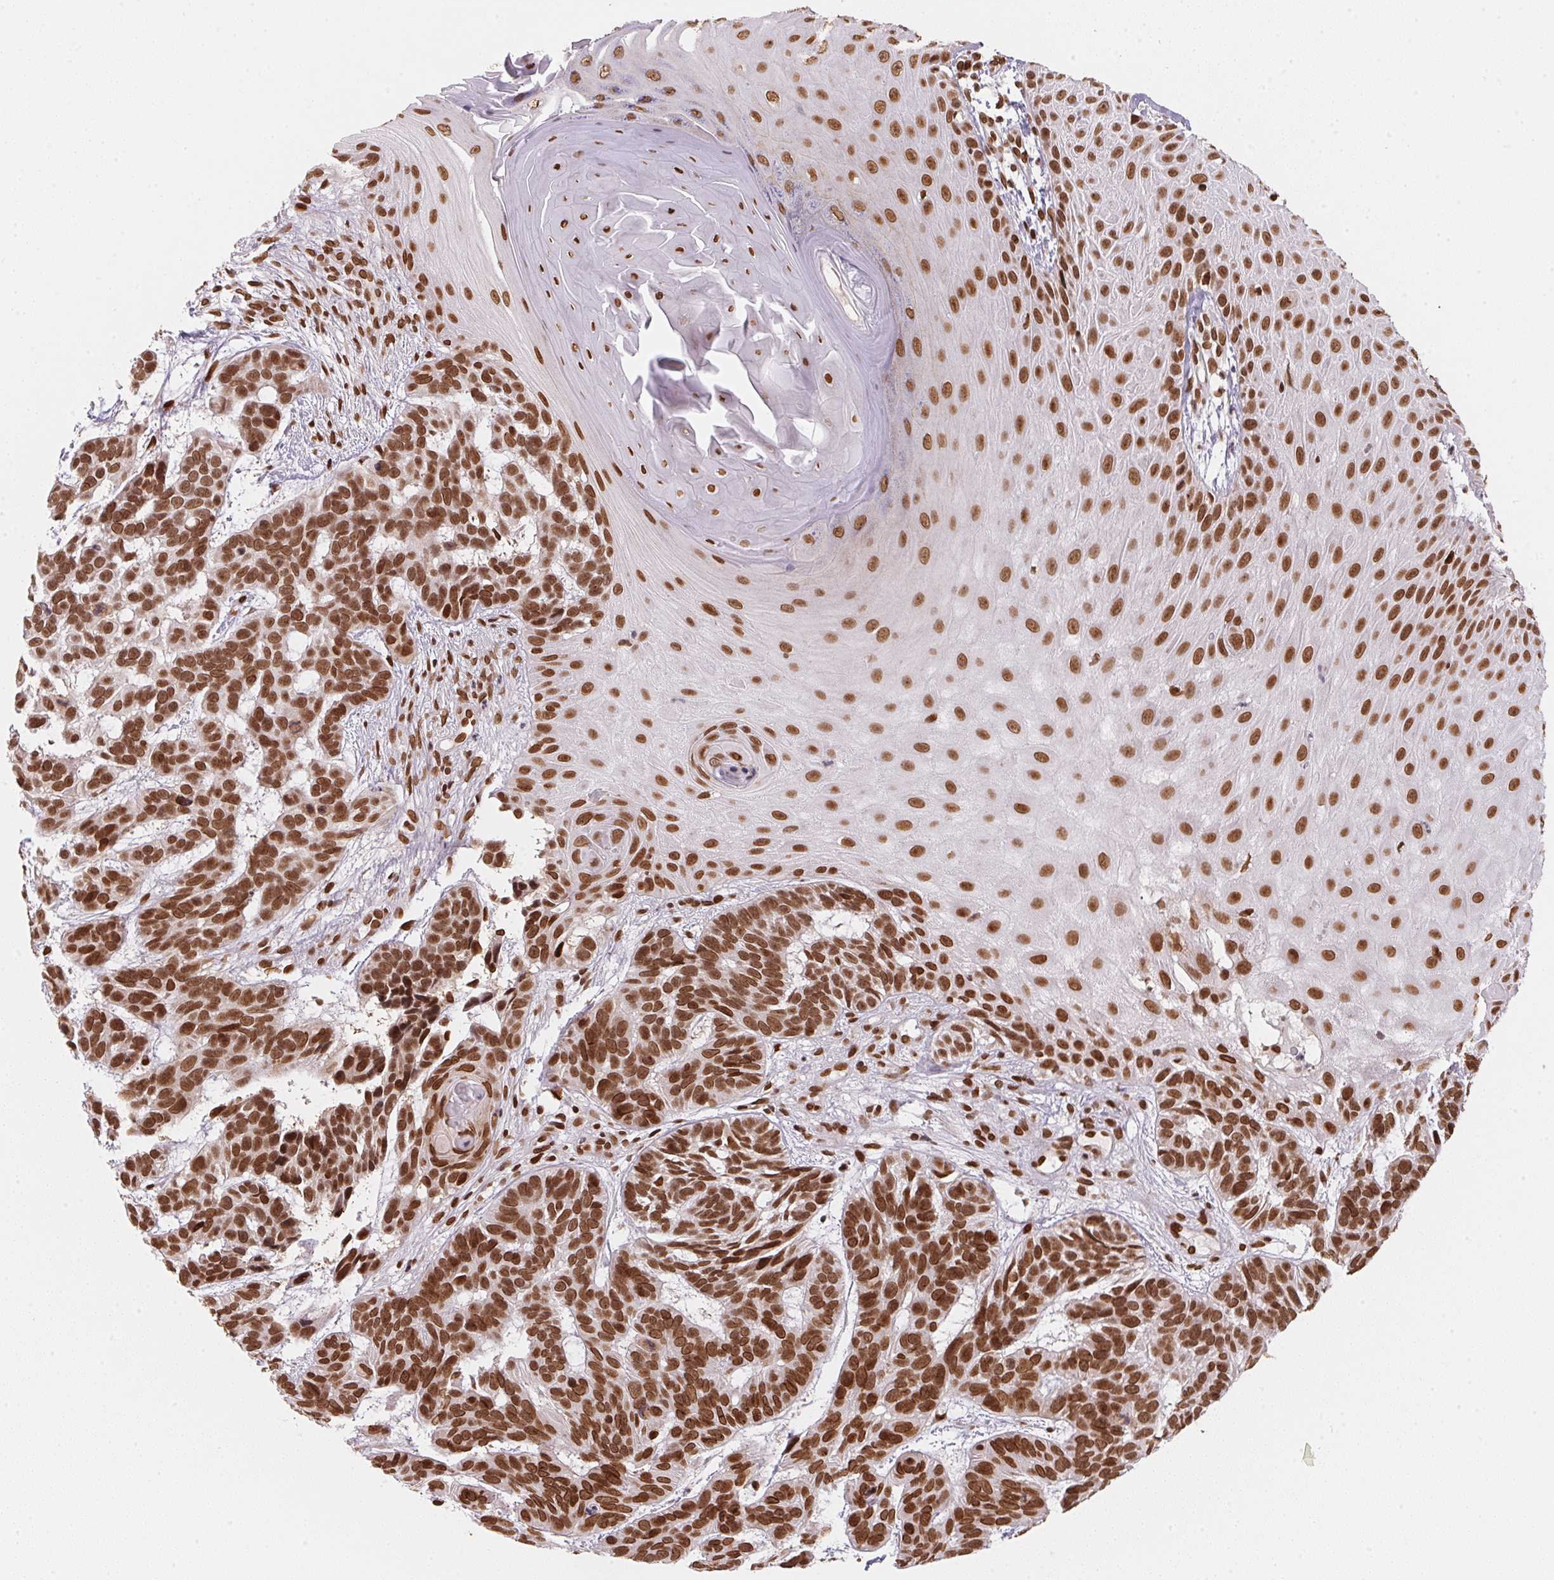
{"staining": {"intensity": "strong", "quantity": ">75%", "location": "nuclear"}, "tissue": "skin cancer", "cell_type": "Tumor cells", "image_type": "cancer", "snomed": [{"axis": "morphology", "description": "Basal cell carcinoma"}, {"axis": "topography", "description": "Skin"}], "caption": "Immunohistochemistry (IHC) micrograph of neoplastic tissue: human skin cancer stained using IHC demonstrates high levels of strong protein expression localized specifically in the nuclear of tumor cells, appearing as a nuclear brown color.", "gene": "SAP30BP", "patient": {"sex": "male", "age": 78}}